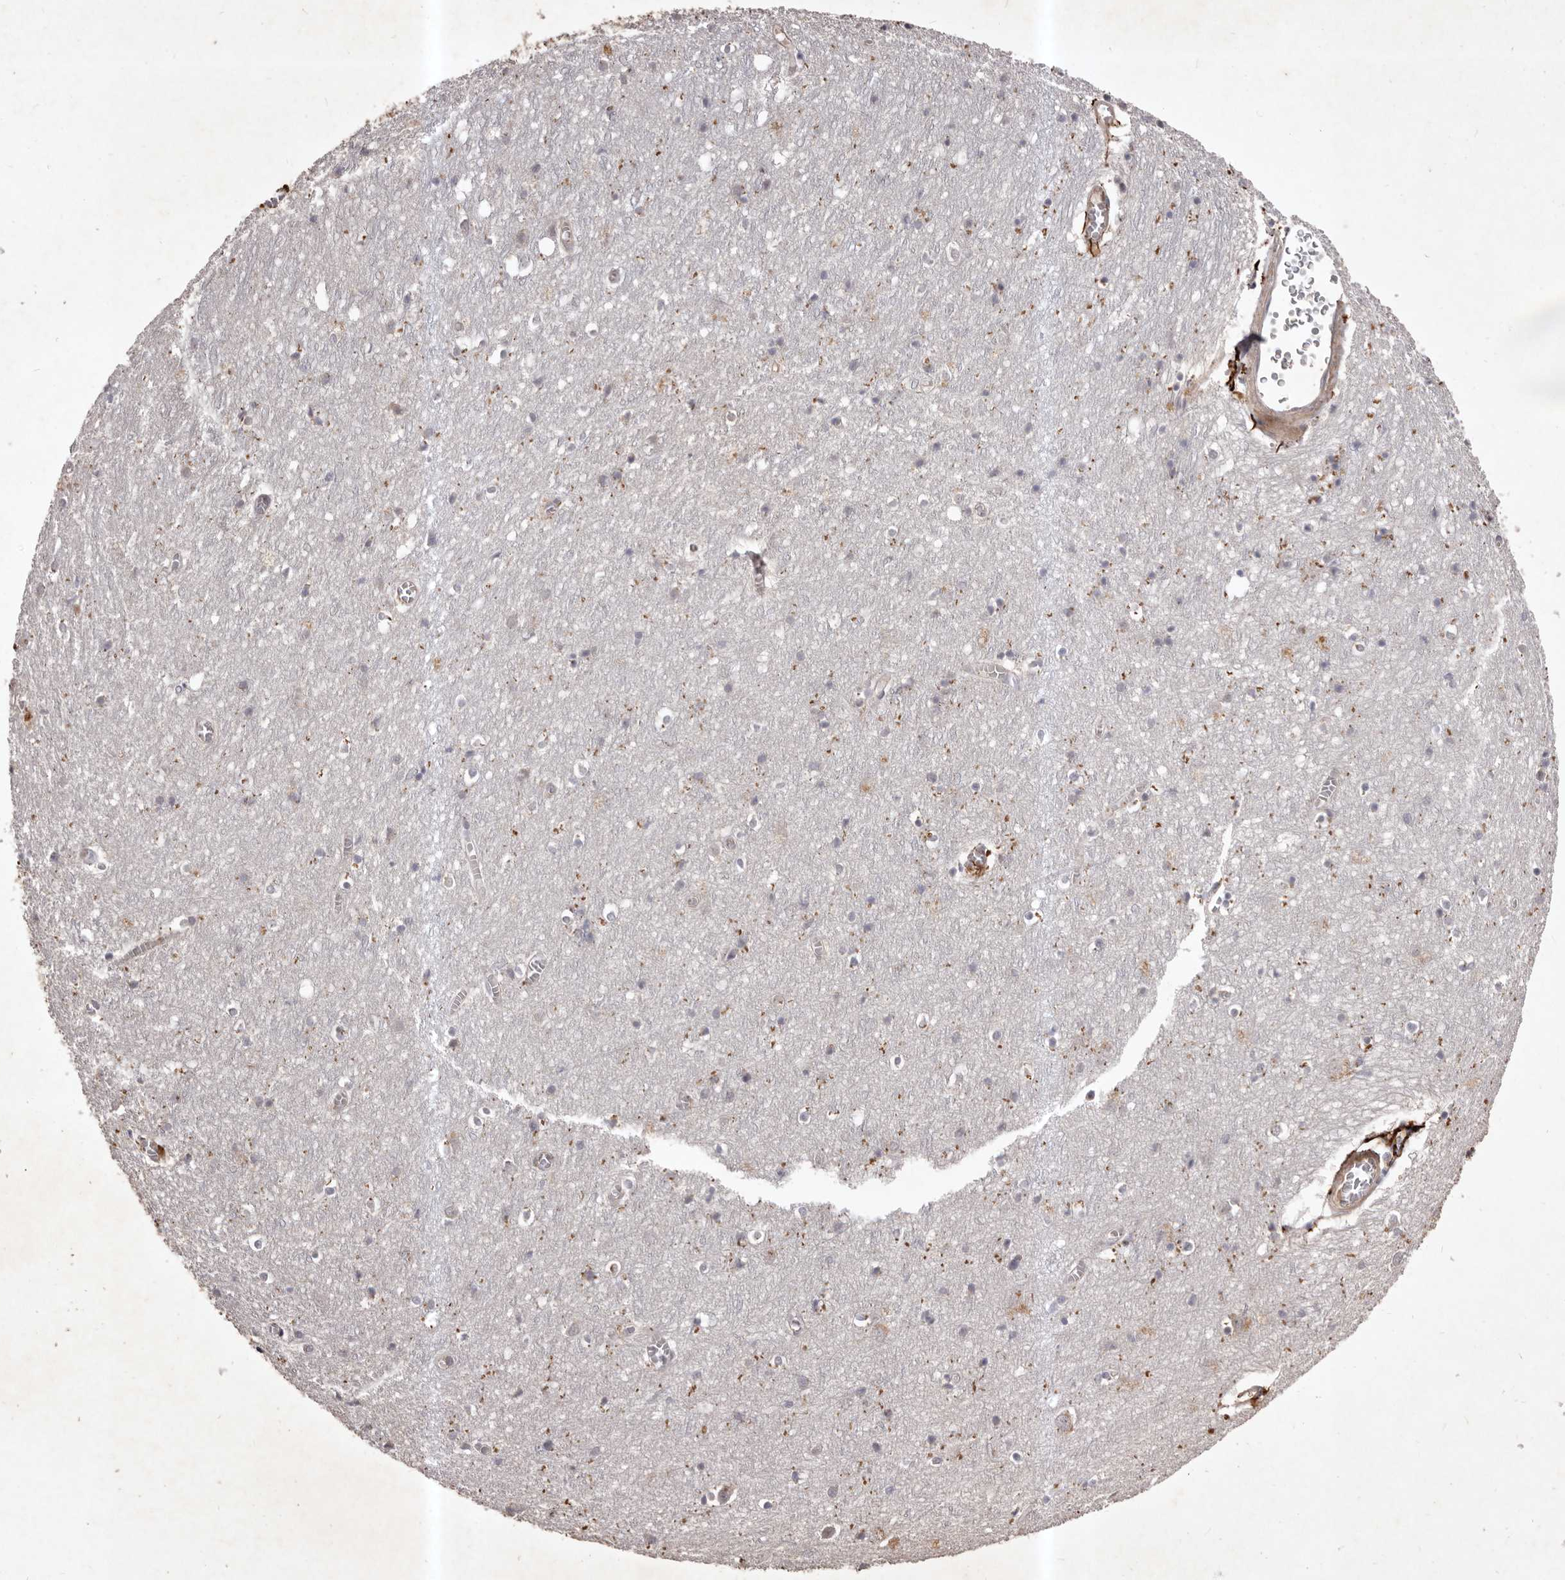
{"staining": {"intensity": "negative", "quantity": "none", "location": "none"}, "tissue": "cerebral cortex", "cell_type": "Endothelial cells", "image_type": "normal", "snomed": [{"axis": "morphology", "description": "Normal tissue, NOS"}, {"axis": "topography", "description": "Cerebral cortex"}], "caption": "A high-resolution histopathology image shows immunohistochemistry (IHC) staining of normal cerebral cortex, which shows no significant positivity in endothelial cells.", "gene": "HBS1L", "patient": {"sex": "female", "age": 64}}